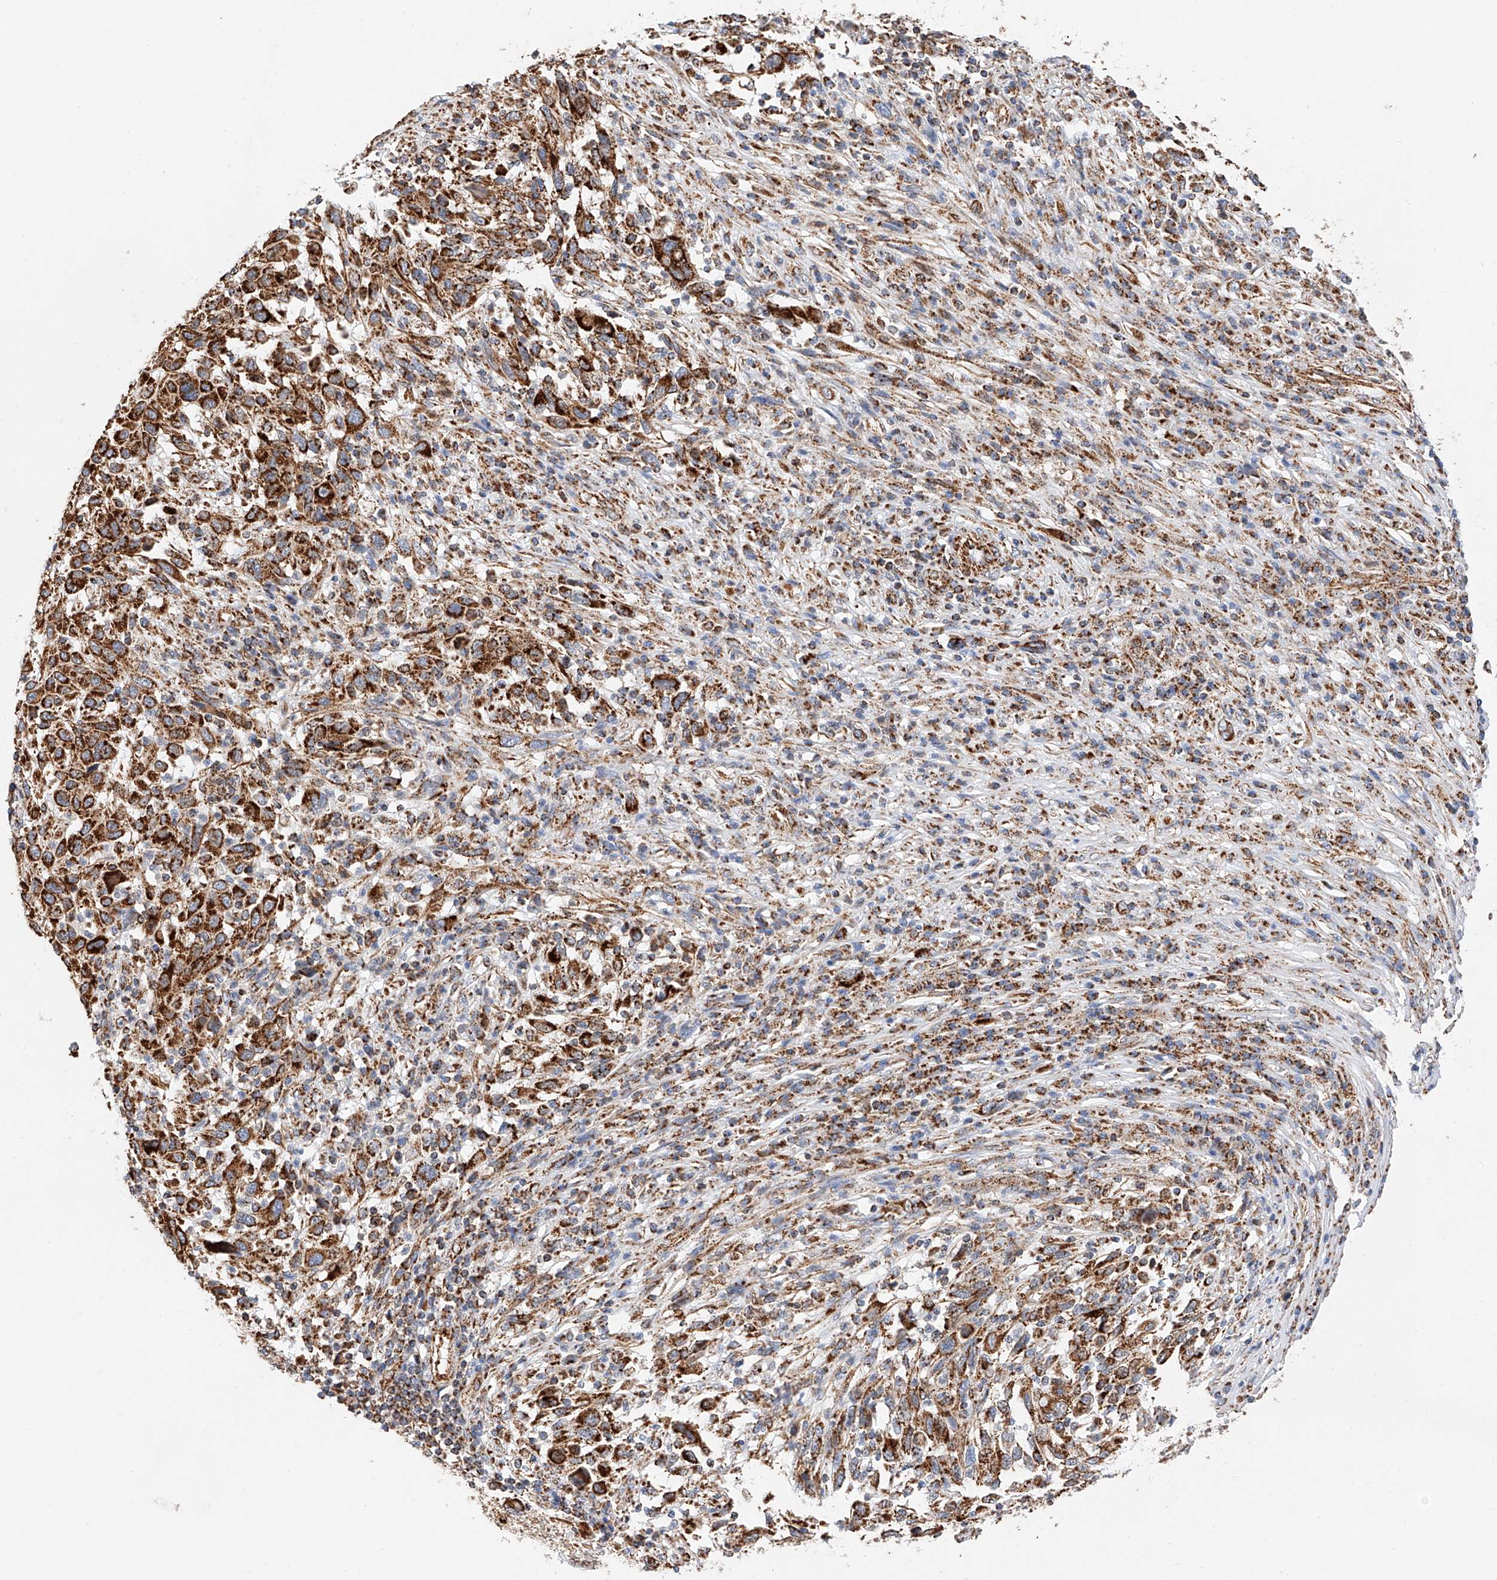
{"staining": {"intensity": "strong", "quantity": ">75%", "location": "cytoplasmic/membranous"}, "tissue": "melanoma", "cell_type": "Tumor cells", "image_type": "cancer", "snomed": [{"axis": "morphology", "description": "Malignant melanoma, Metastatic site"}, {"axis": "topography", "description": "Lymph node"}], "caption": "IHC image of neoplastic tissue: melanoma stained using IHC shows high levels of strong protein expression localized specifically in the cytoplasmic/membranous of tumor cells, appearing as a cytoplasmic/membranous brown color.", "gene": "NDUFV3", "patient": {"sex": "male", "age": 61}}